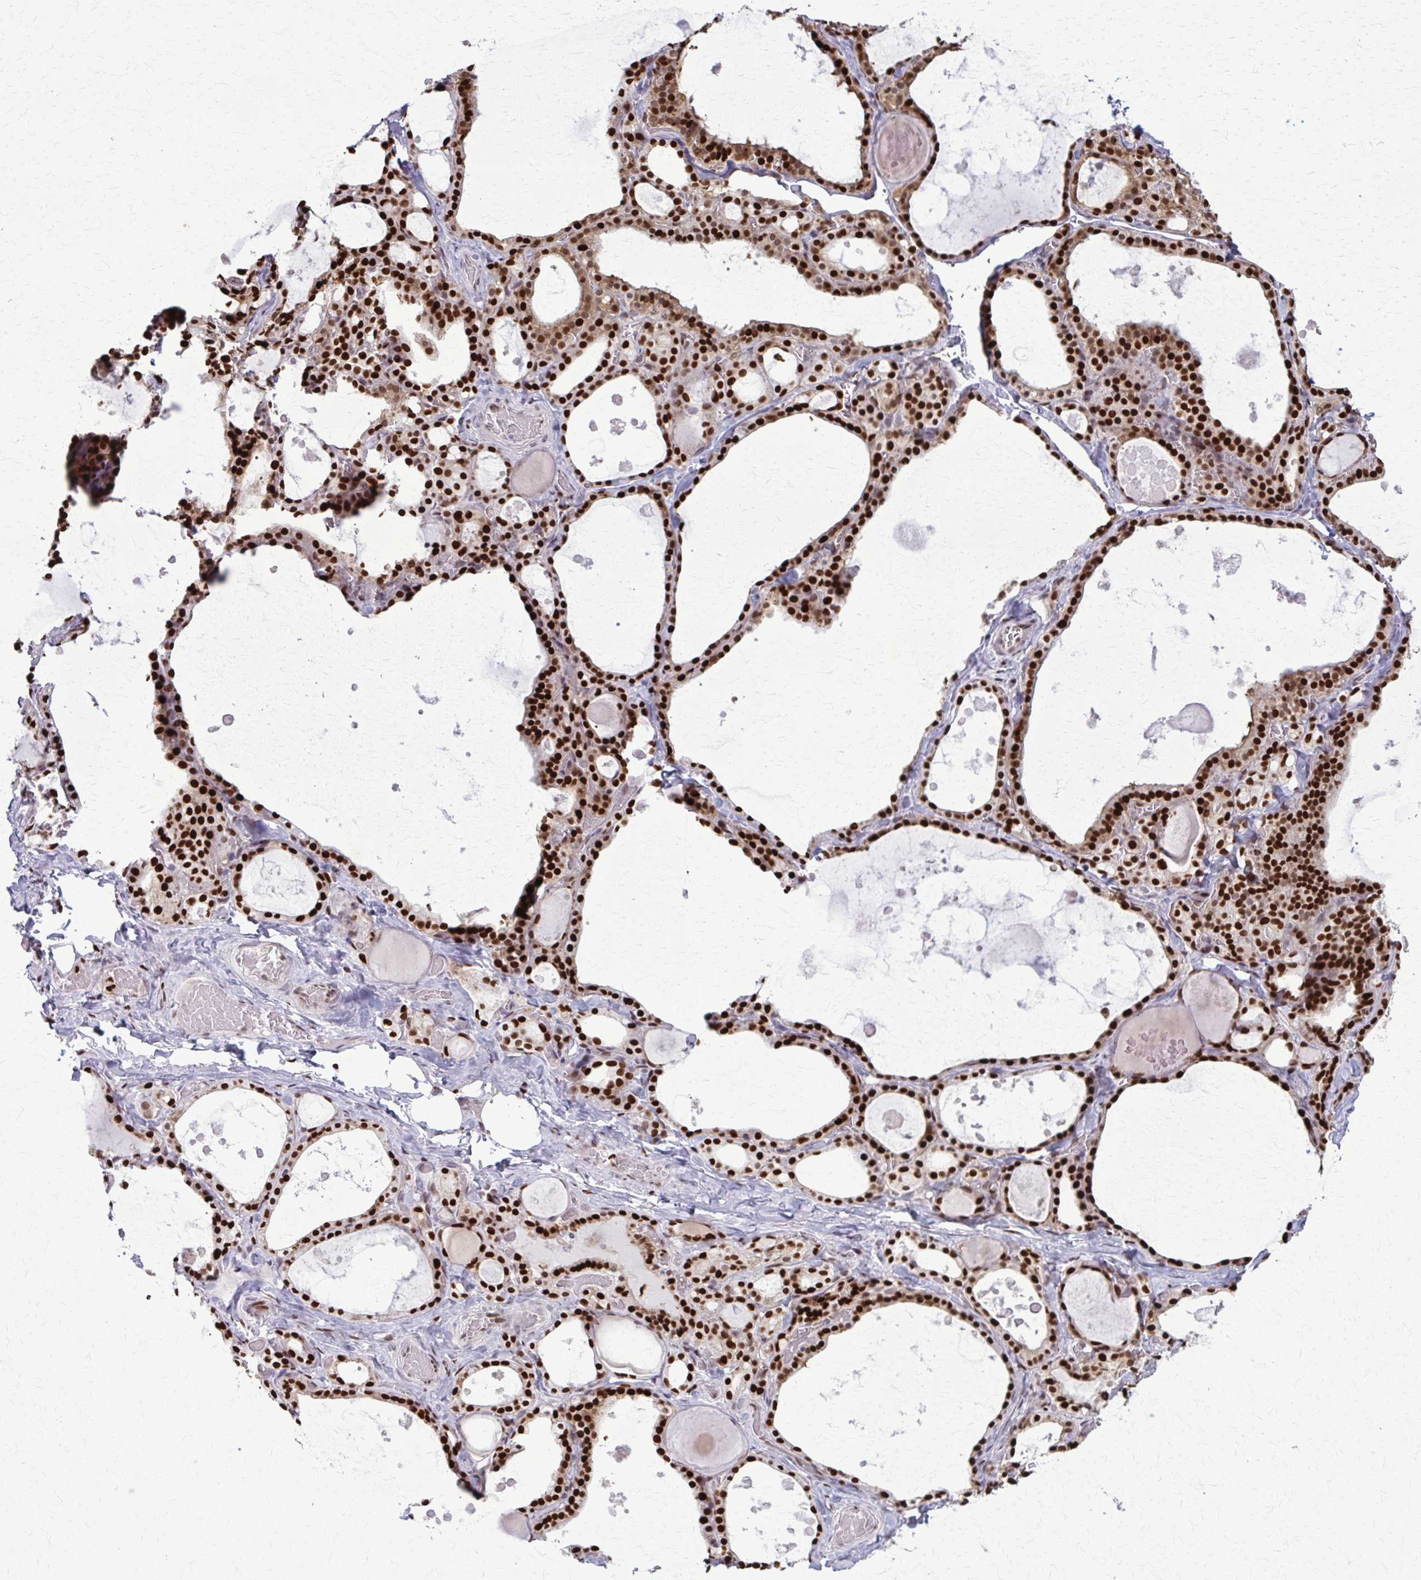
{"staining": {"intensity": "strong", "quantity": ">75%", "location": "nuclear"}, "tissue": "thyroid gland", "cell_type": "Glandular cells", "image_type": "normal", "snomed": [{"axis": "morphology", "description": "Normal tissue, NOS"}, {"axis": "topography", "description": "Thyroid gland"}], "caption": "High-power microscopy captured an immunohistochemistry histopathology image of unremarkable thyroid gland, revealing strong nuclear staining in approximately >75% of glandular cells. Nuclei are stained in blue.", "gene": "ZNF559", "patient": {"sex": "male", "age": 56}}